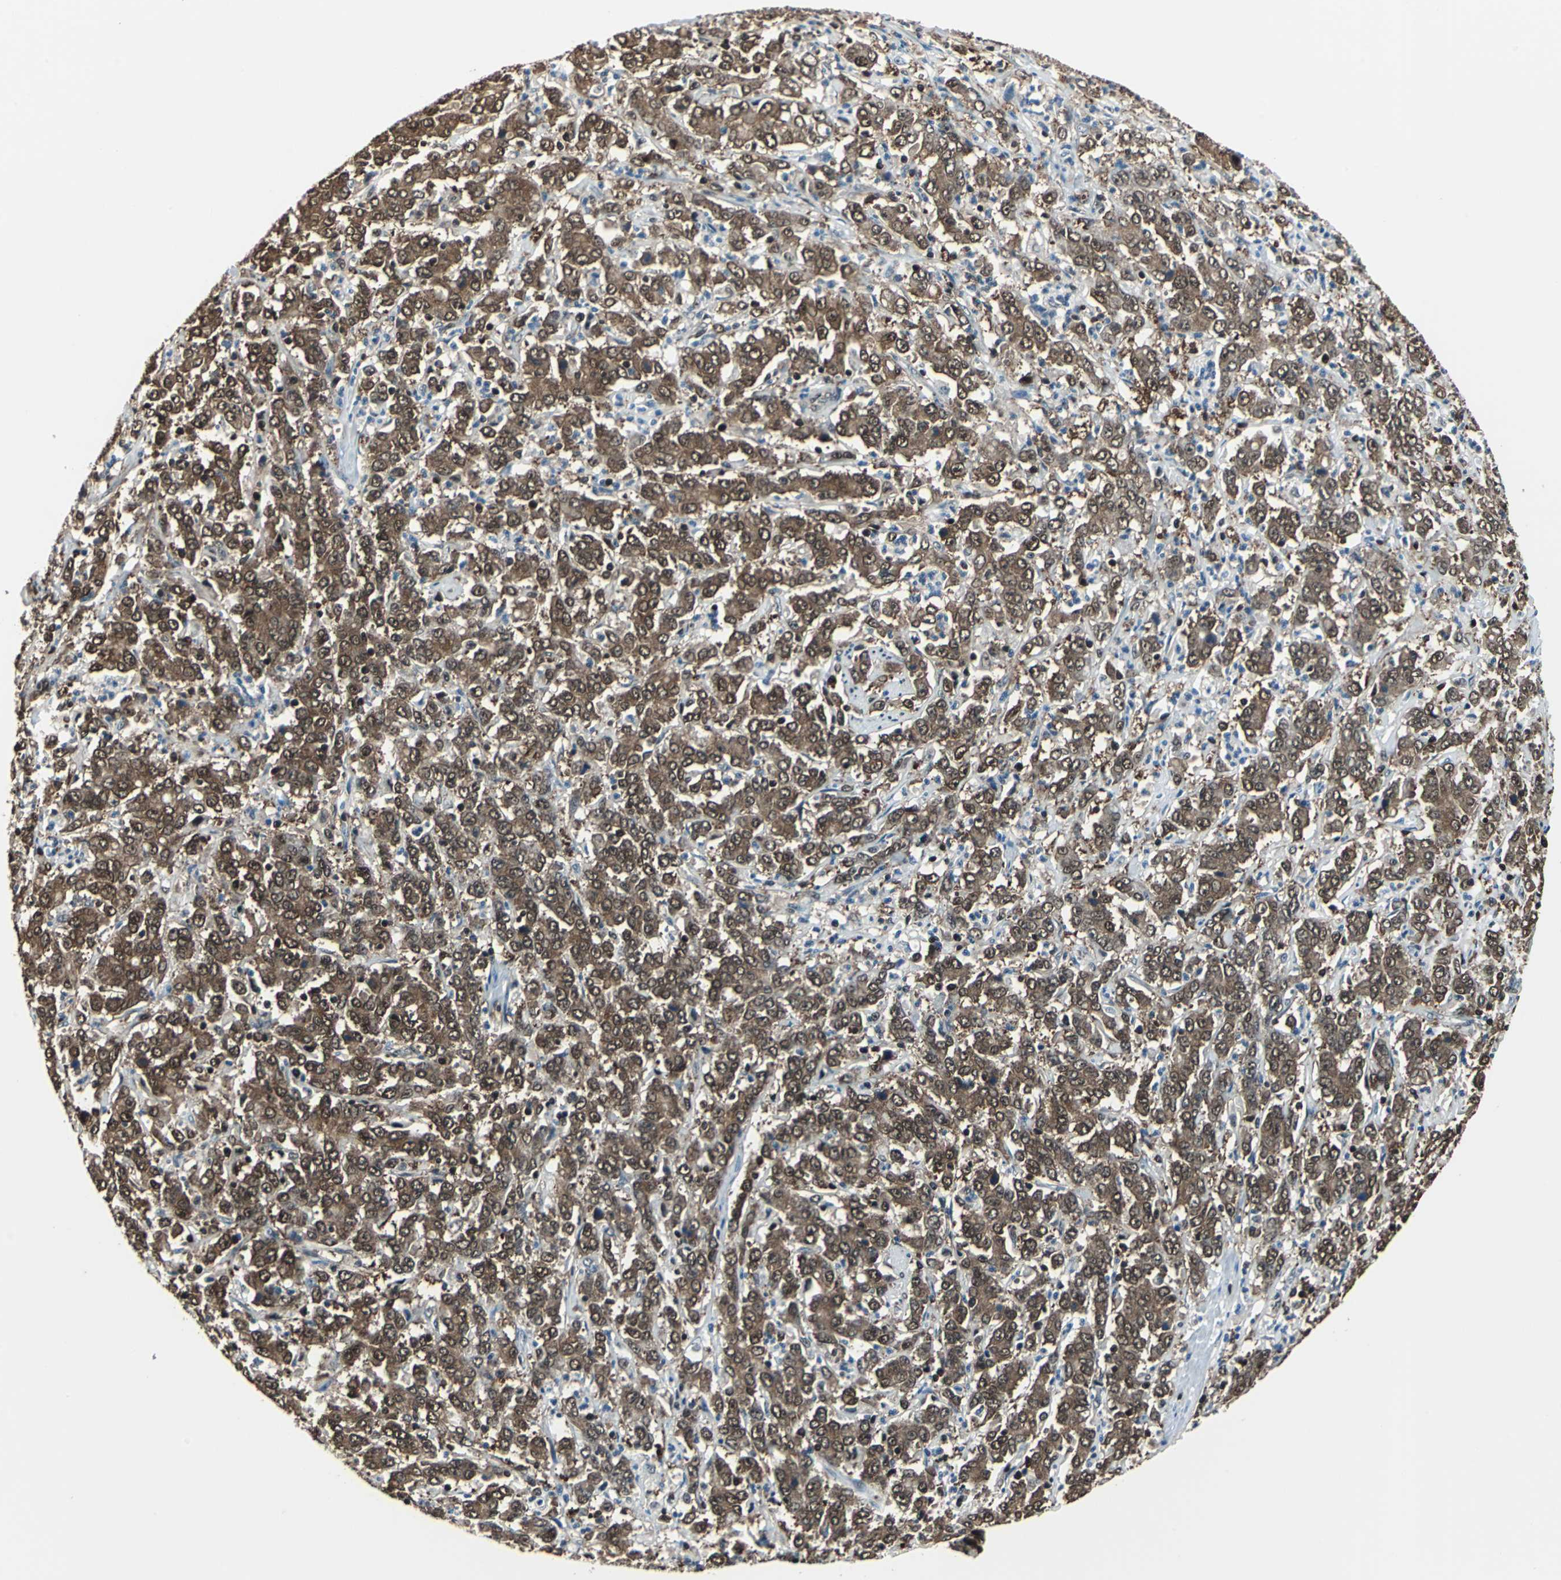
{"staining": {"intensity": "moderate", "quantity": ">75%", "location": "cytoplasmic/membranous"}, "tissue": "stomach cancer", "cell_type": "Tumor cells", "image_type": "cancer", "snomed": [{"axis": "morphology", "description": "Adenocarcinoma, NOS"}, {"axis": "topography", "description": "Stomach, lower"}], "caption": "Stomach adenocarcinoma was stained to show a protein in brown. There is medium levels of moderate cytoplasmic/membranous positivity in about >75% of tumor cells. The staining was performed using DAB (3,3'-diaminobenzidine) to visualize the protein expression in brown, while the nuclei were stained in blue with hematoxylin (Magnification: 20x).", "gene": "PSME1", "patient": {"sex": "female", "age": 71}}